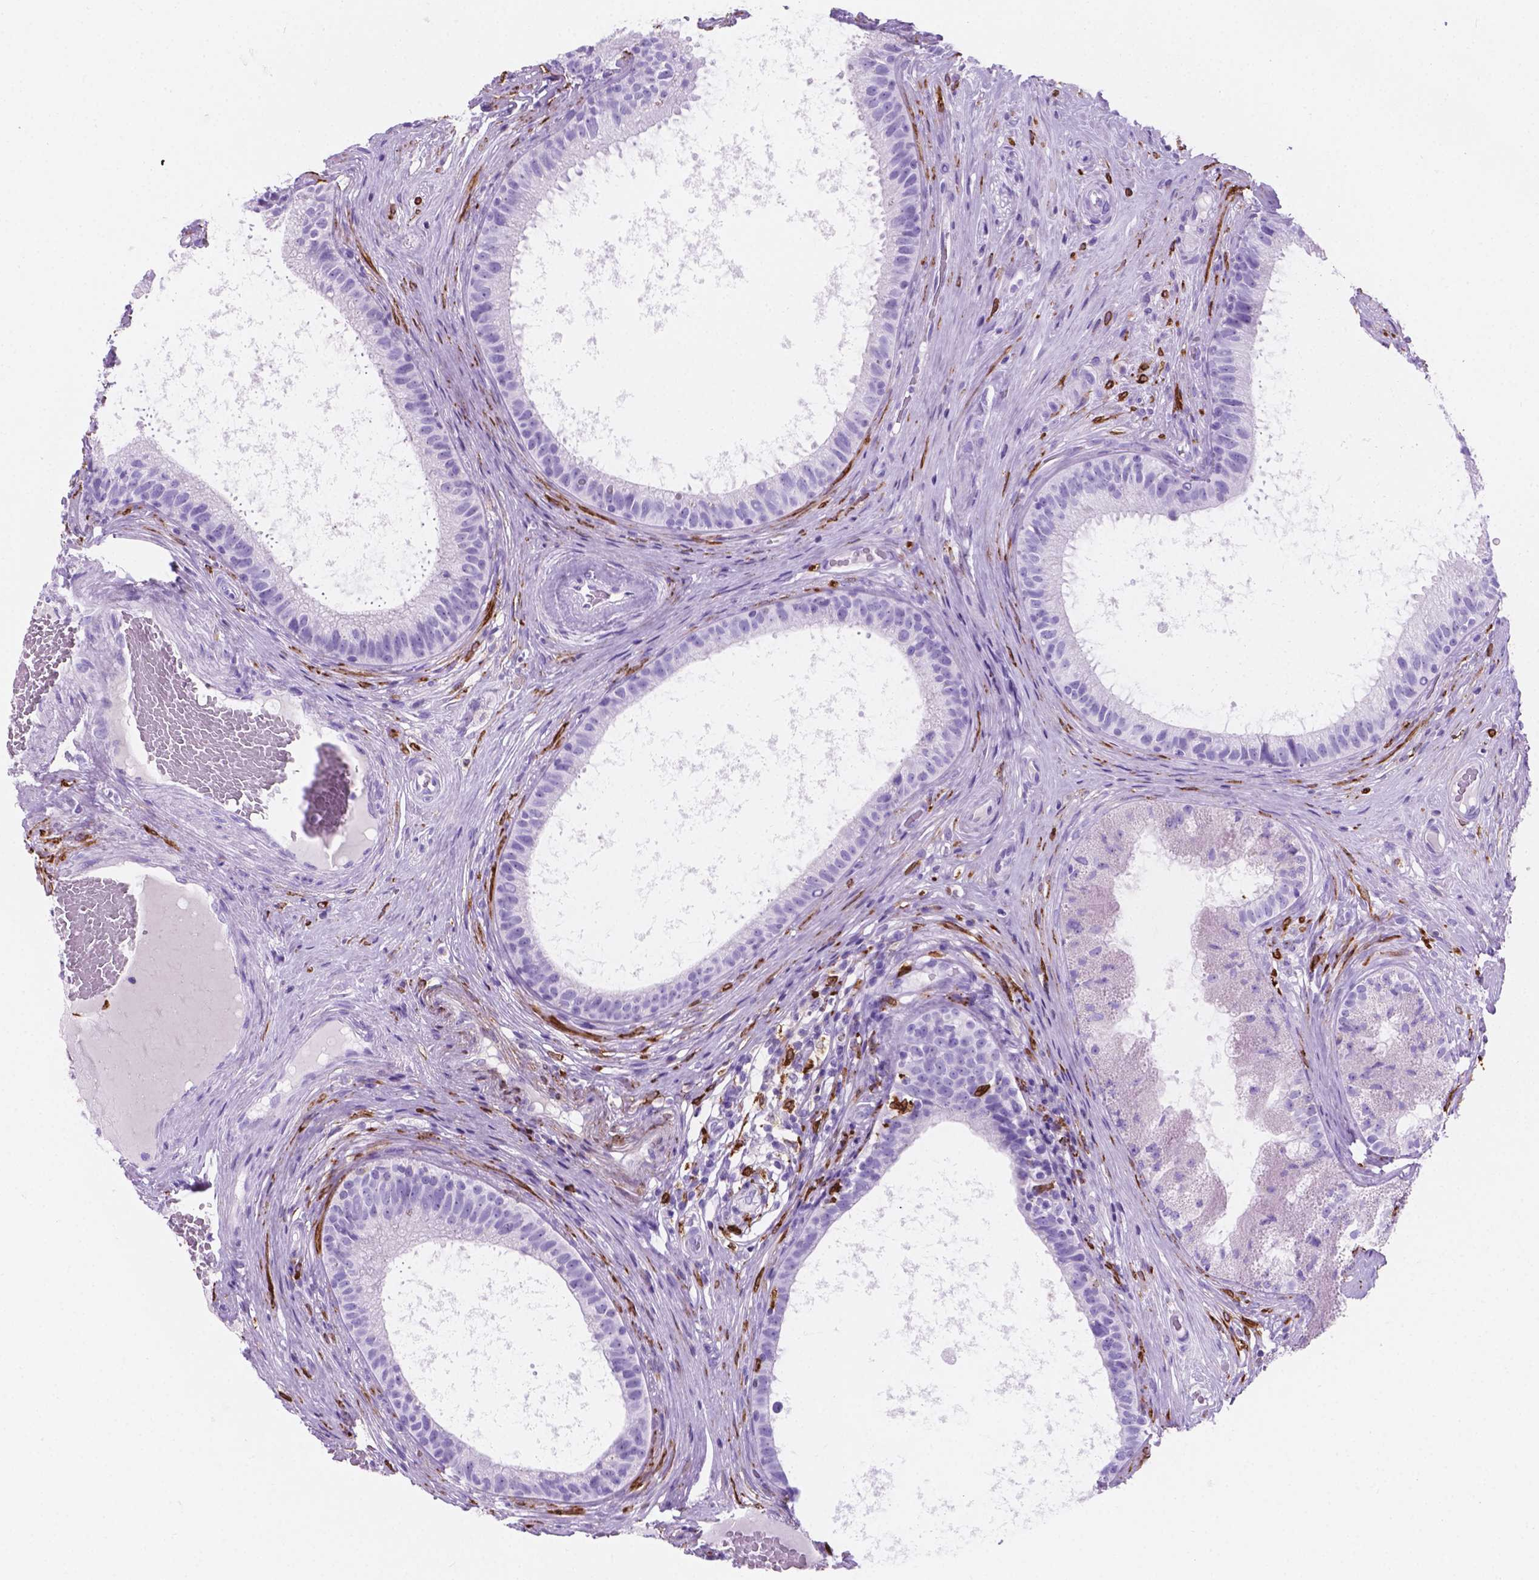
{"staining": {"intensity": "negative", "quantity": "none", "location": "none"}, "tissue": "epididymis", "cell_type": "Glandular cells", "image_type": "normal", "snomed": [{"axis": "morphology", "description": "Normal tissue, NOS"}, {"axis": "topography", "description": "Epididymis"}], "caption": "The immunohistochemistry (IHC) photomicrograph has no significant expression in glandular cells of epididymis. (DAB (3,3'-diaminobenzidine) immunohistochemistry with hematoxylin counter stain).", "gene": "MACF1", "patient": {"sex": "male", "age": 59}}